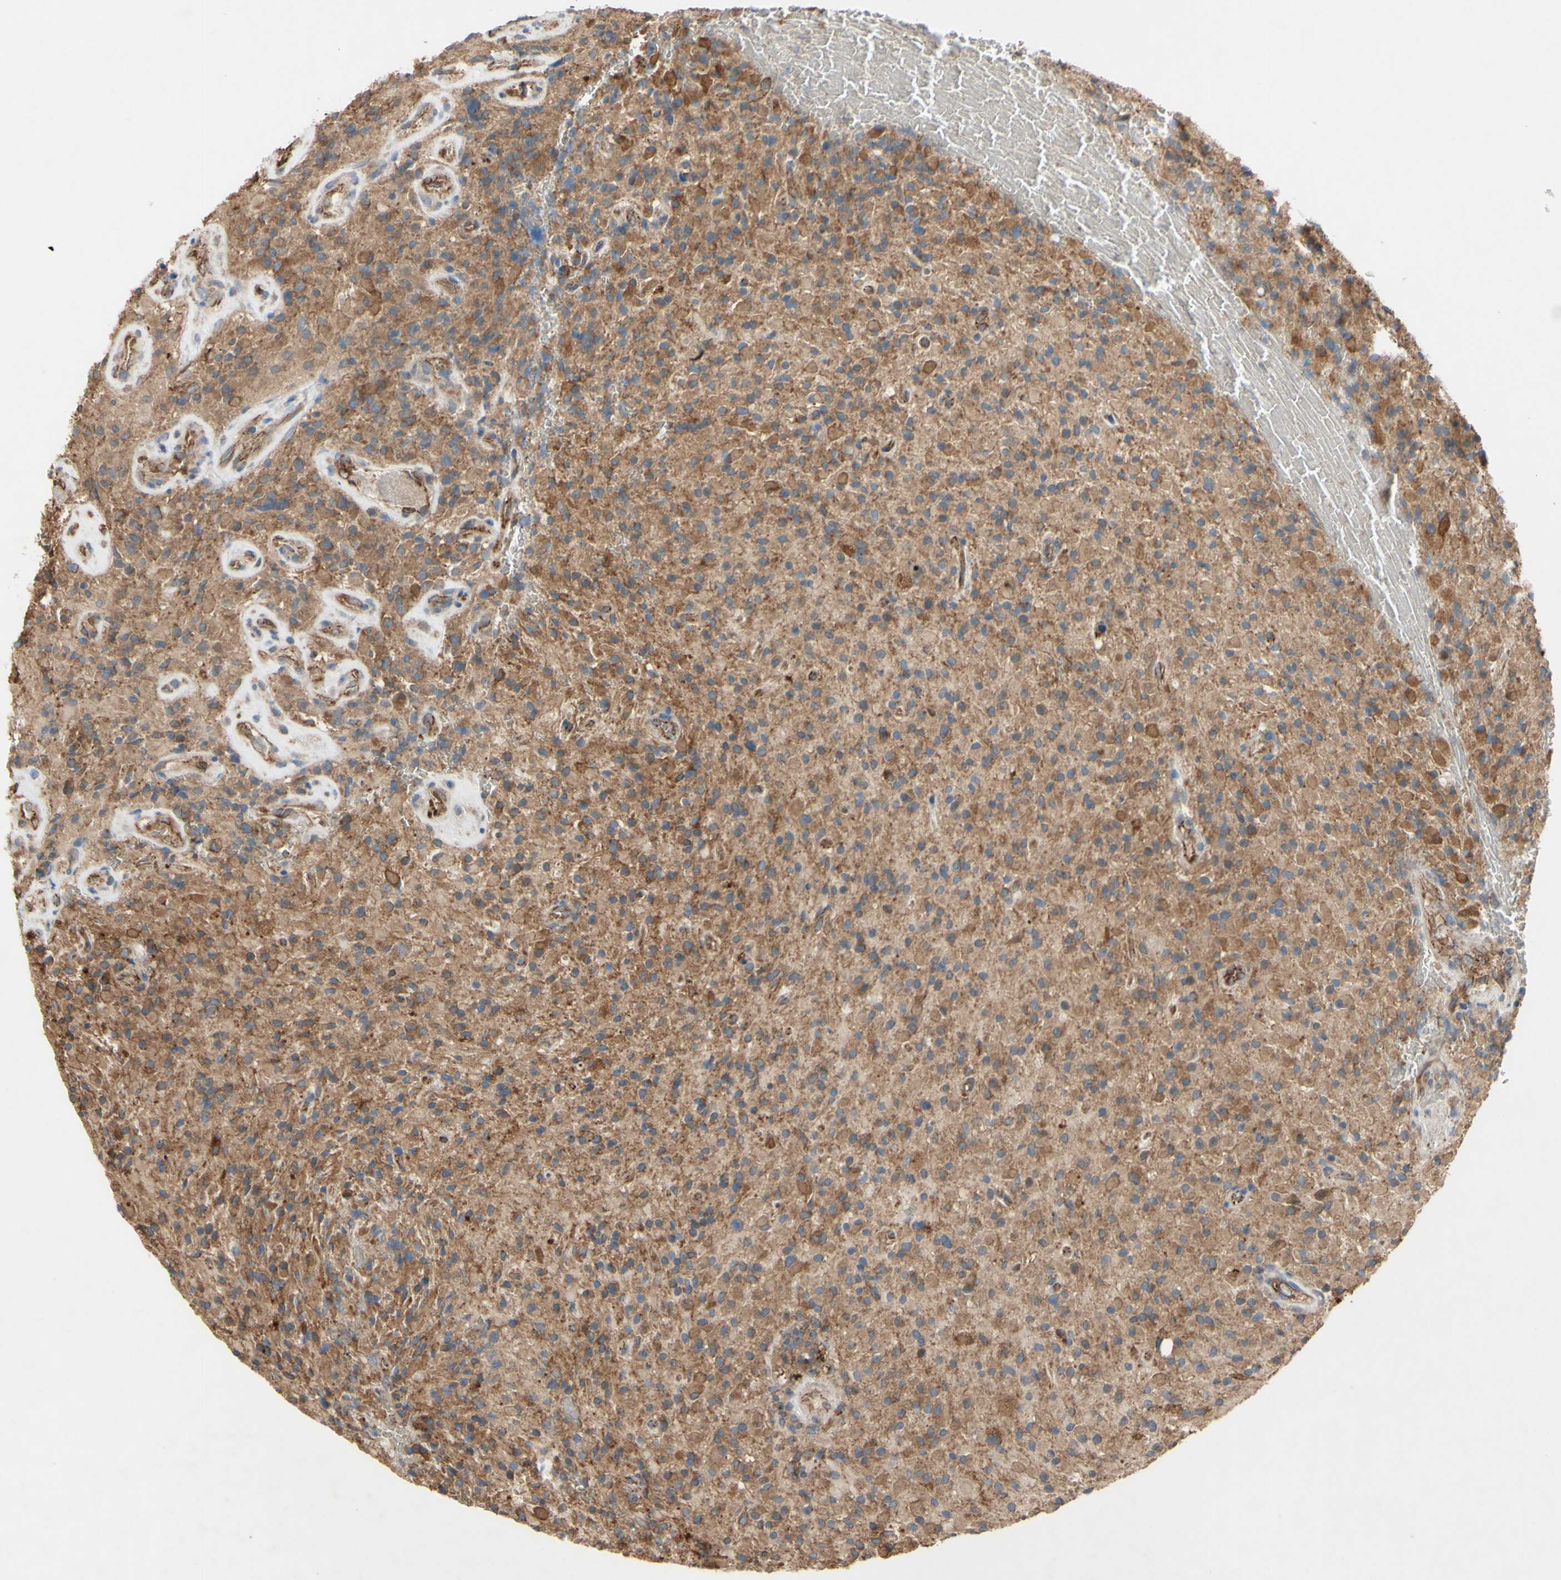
{"staining": {"intensity": "moderate", "quantity": "25%-75%", "location": "cytoplasmic/membranous"}, "tissue": "glioma", "cell_type": "Tumor cells", "image_type": "cancer", "snomed": [{"axis": "morphology", "description": "Glioma, malignant, High grade"}, {"axis": "topography", "description": "Brain"}], "caption": "A high-resolution histopathology image shows immunohistochemistry staining of glioma, which shows moderate cytoplasmic/membranous positivity in about 25%-75% of tumor cells.", "gene": "PDGFB", "patient": {"sex": "male", "age": 71}}